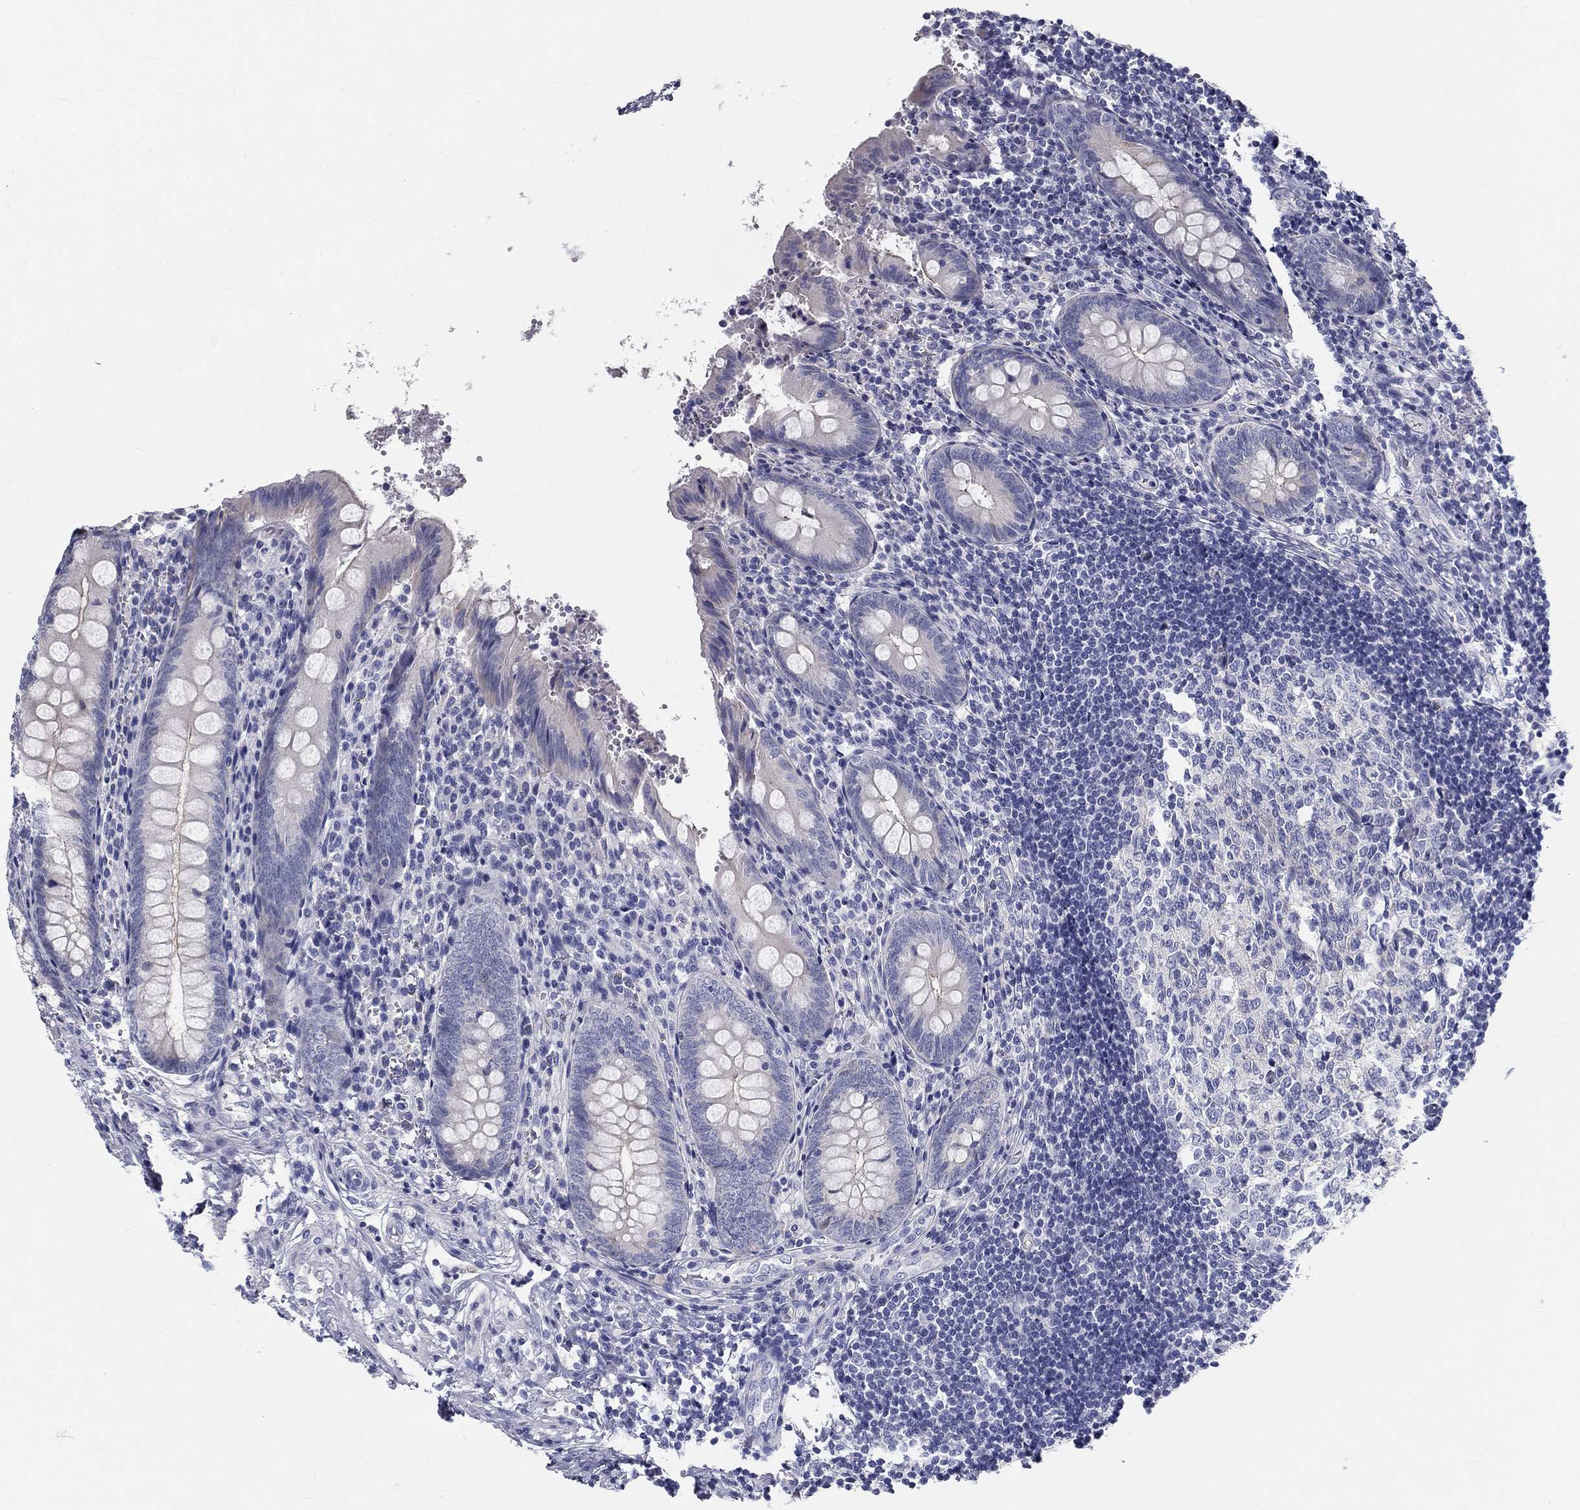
{"staining": {"intensity": "negative", "quantity": "none", "location": "none"}, "tissue": "appendix", "cell_type": "Glandular cells", "image_type": "normal", "snomed": [{"axis": "morphology", "description": "Normal tissue, NOS"}, {"axis": "topography", "description": "Appendix"}], "caption": "Appendix stained for a protein using immunohistochemistry (IHC) reveals no expression glandular cells.", "gene": "GALNTL5", "patient": {"sex": "female", "age": 23}}